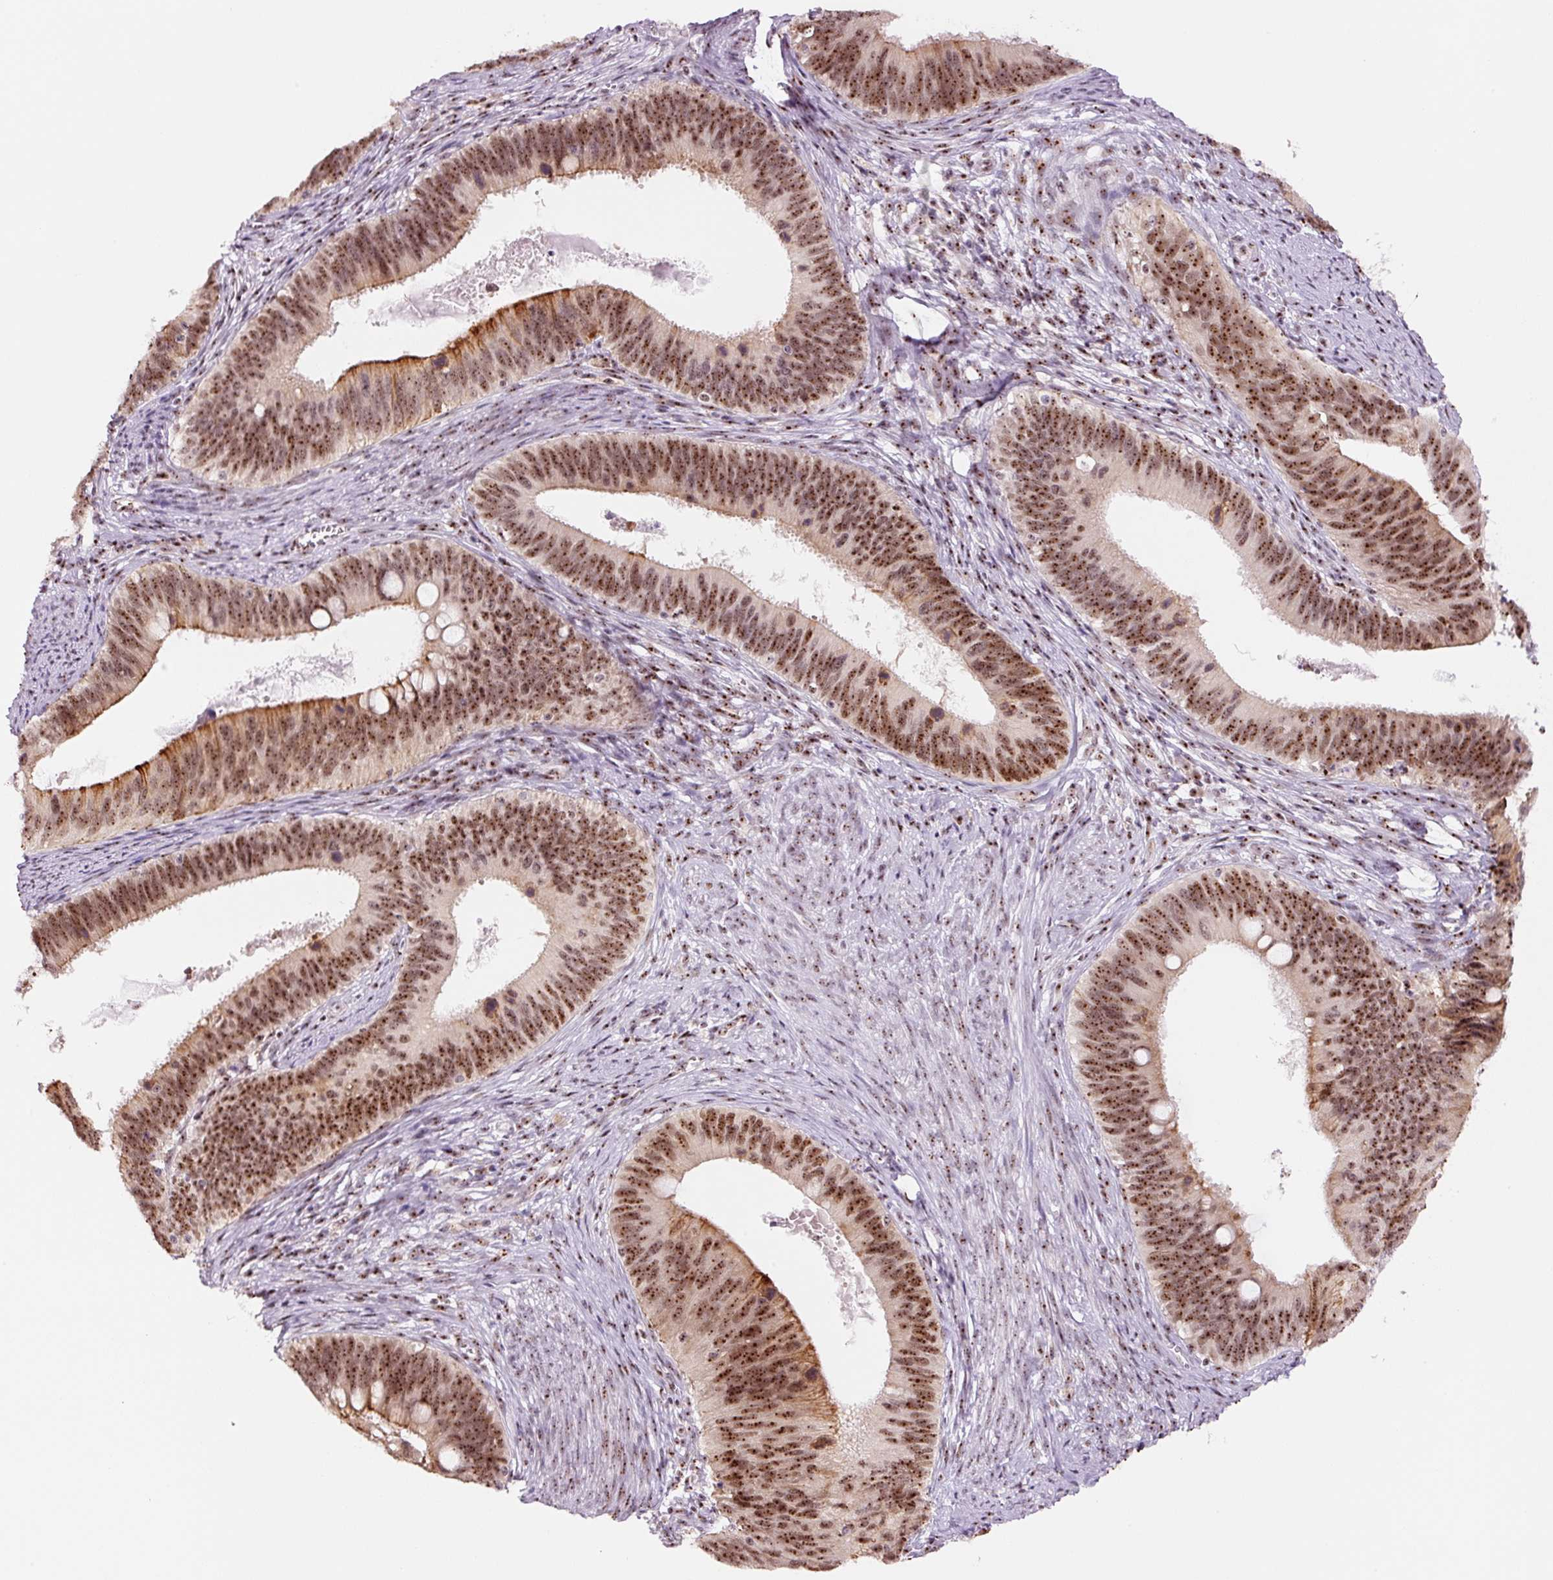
{"staining": {"intensity": "moderate", "quantity": ">75%", "location": "cytoplasmic/membranous,nuclear"}, "tissue": "cervical cancer", "cell_type": "Tumor cells", "image_type": "cancer", "snomed": [{"axis": "morphology", "description": "Adenocarcinoma, NOS"}, {"axis": "topography", "description": "Cervix"}], "caption": "Immunohistochemical staining of human cervical cancer (adenocarcinoma) shows medium levels of moderate cytoplasmic/membranous and nuclear protein positivity in about >75% of tumor cells.", "gene": "GNL3", "patient": {"sex": "female", "age": 42}}